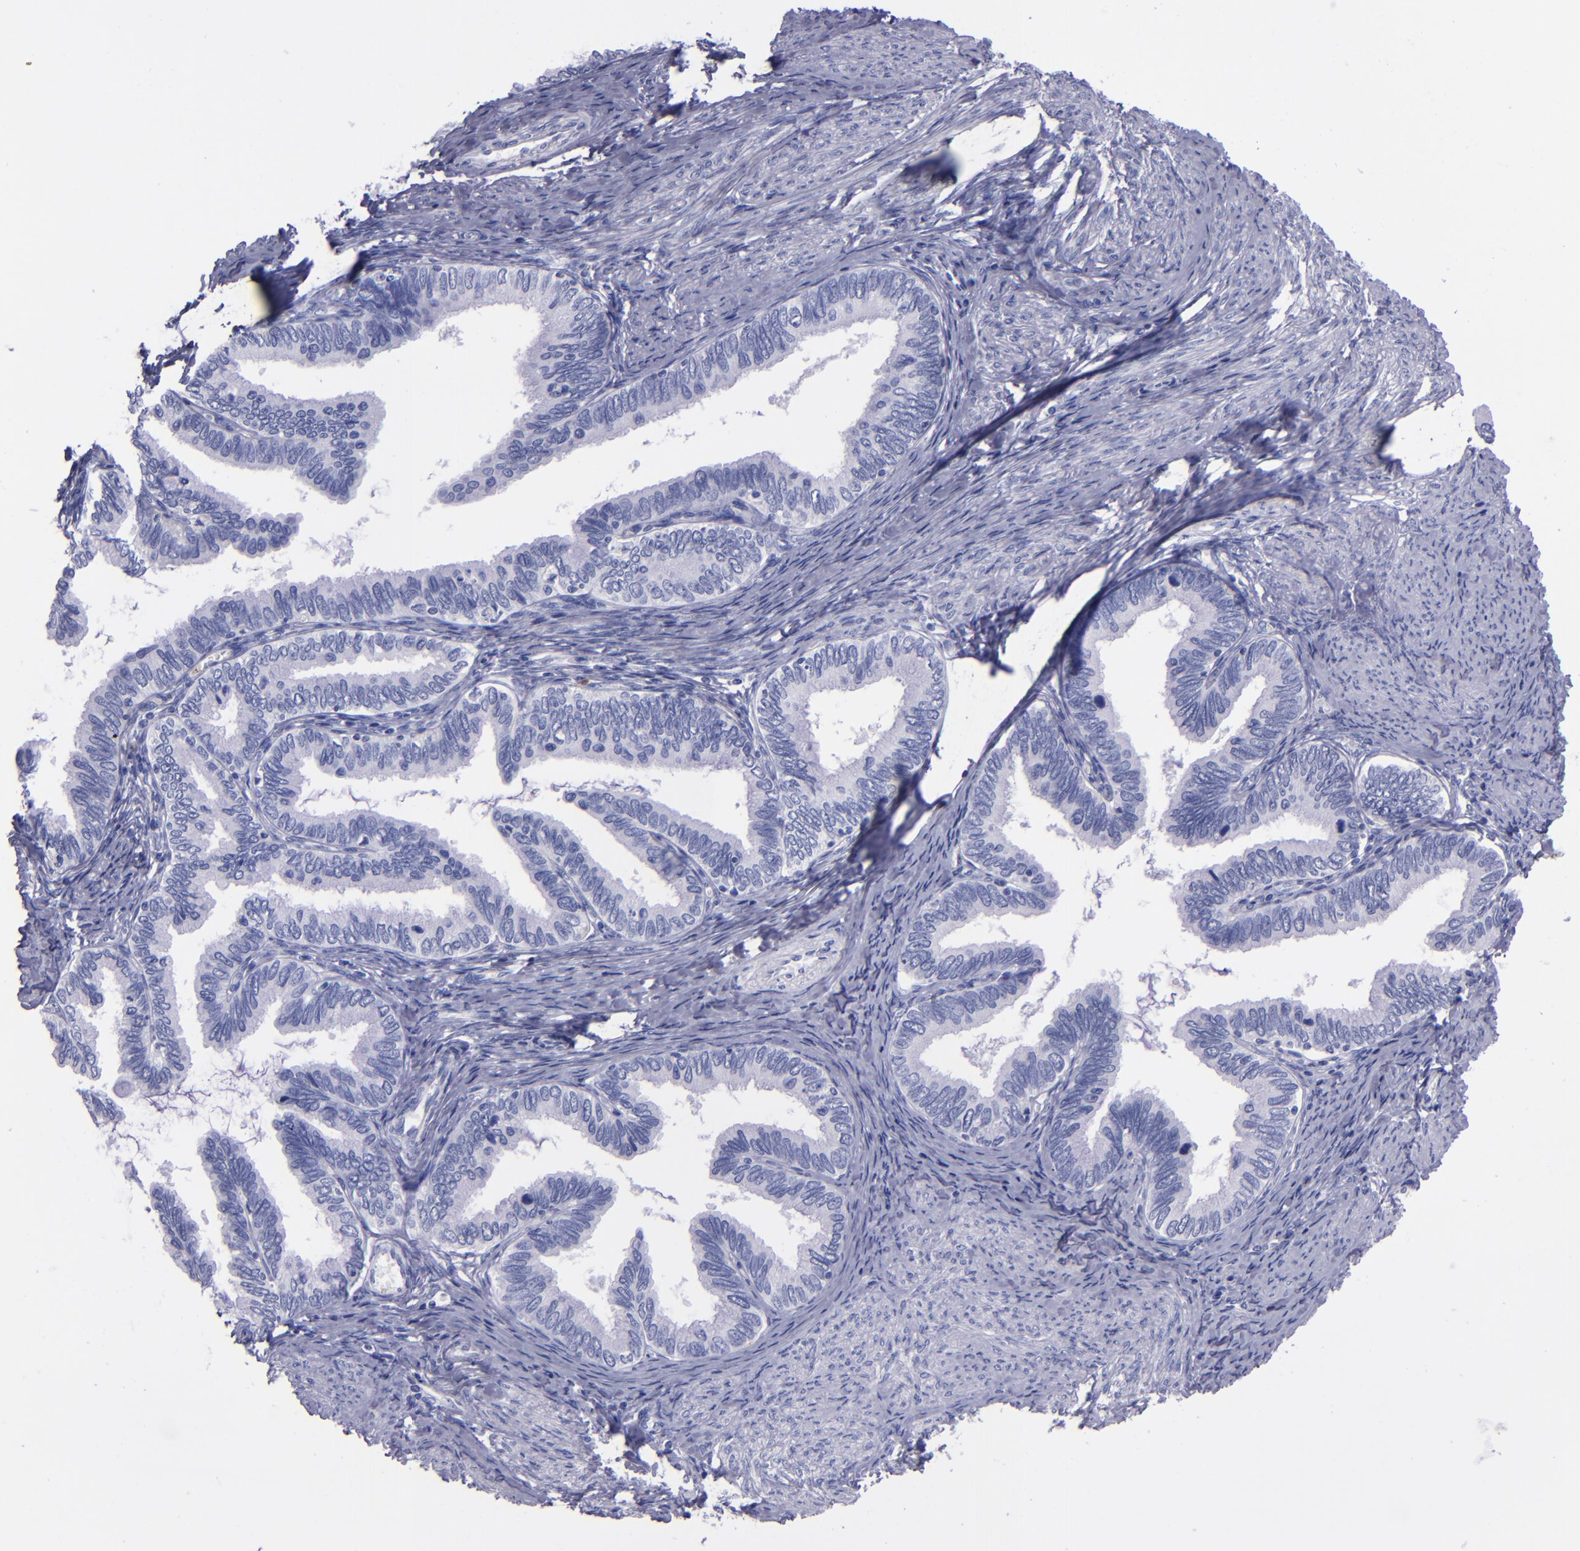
{"staining": {"intensity": "negative", "quantity": "none", "location": "none"}, "tissue": "cervical cancer", "cell_type": "Tumor cells", "image_type": "cancer", "snomed": [{"axis": "morphology", "description": "Adenocarcinoma, NOS"}, {"axis": "topography", "description": "Cervix"}], "caption": "The IHC histopathology image has no significant positivity in tumor cells of adenocarcinoma (cervical) tissue.", "gene": "CR1", "patient": {"sex": "female", "age": 49}}